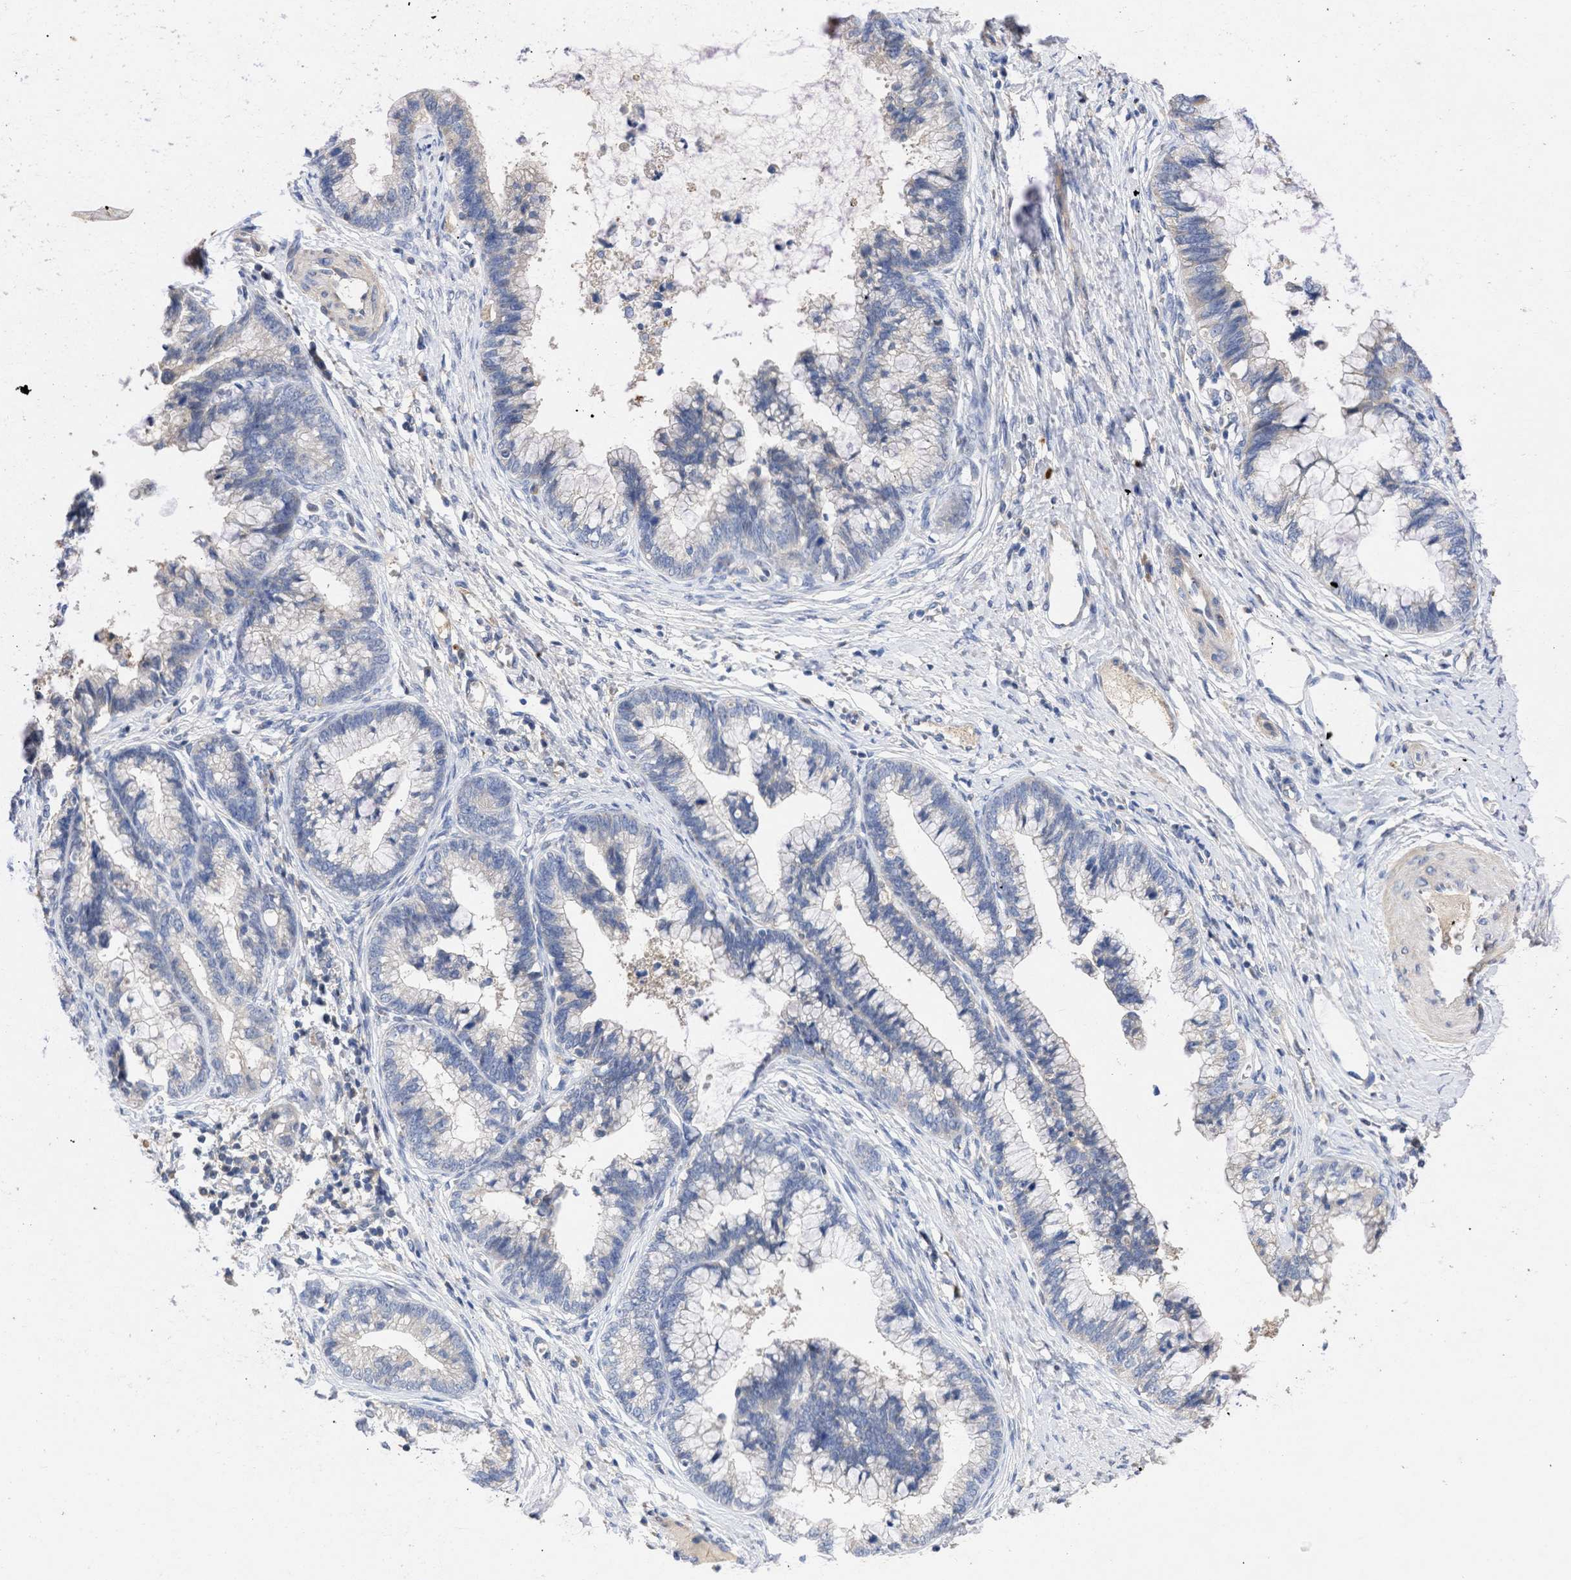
{"staining": {"intensity": "negative", "quantity": "none", "location": "none"}, "tissue": "cervical cancer", "cell_type": "Tumor cells", "image_type": "cancer", "snomed": [{"axis": "morphology", "description": "Adenocarcinoma, NOS"}, {"axis": "topography", "description": "Cervix"}], "caption": "Immunohistochemistry (IHC) photomicrograph of neoplastic tissue: cervical cancer stained with DAB reveals no significant protein expression in tumor cells.", "gene": "ARHGEF4", "patient": {"sex": "female", "age": 44}}